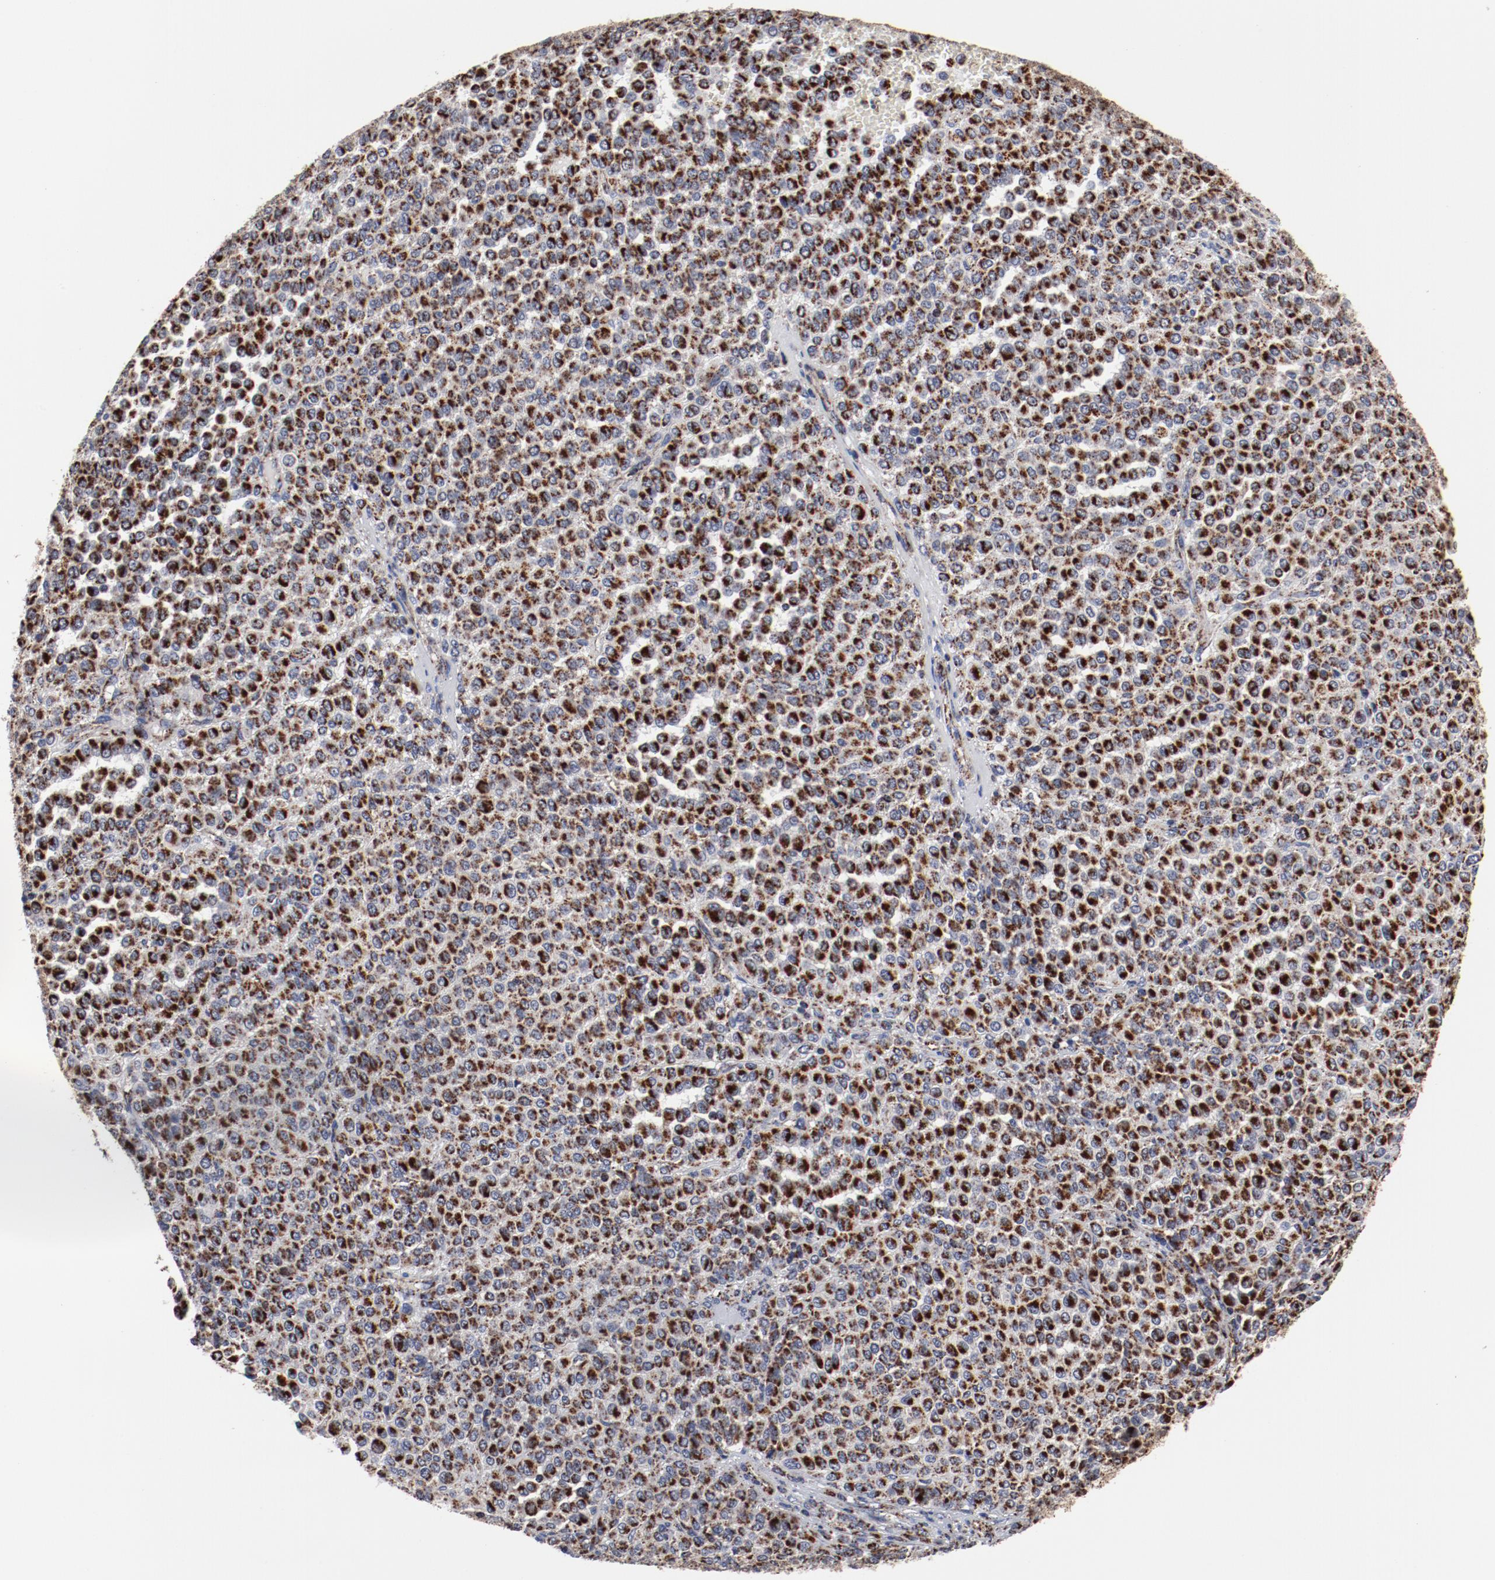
{"staining": {"intensity": "strong", "quantity": "<25%", "location": "cytoplasmic/membranous"}, "tissue": "melanoma", "cell_type": "Tumor cells", "image_type": "cancer", "snomed": [{"axis": "morphology", "description": "Malignant melanoma, Metastatic site"}, {"axis": "topography", "description": "Pancreas"}], "caption": "IHC photomicrograph of neoplastic tissue: human malignant melanoma (metastatic site) stained using immunohistochemistry (IHC) demonstrates medium levels of strong protein expression localized specifically in the cytoplasmic/membranous of tumor cells, appearing as a cytoplasmic/membranous brown color.", "gene": "NDUFV2", "patient": {"sex": "female", "age": 30}}